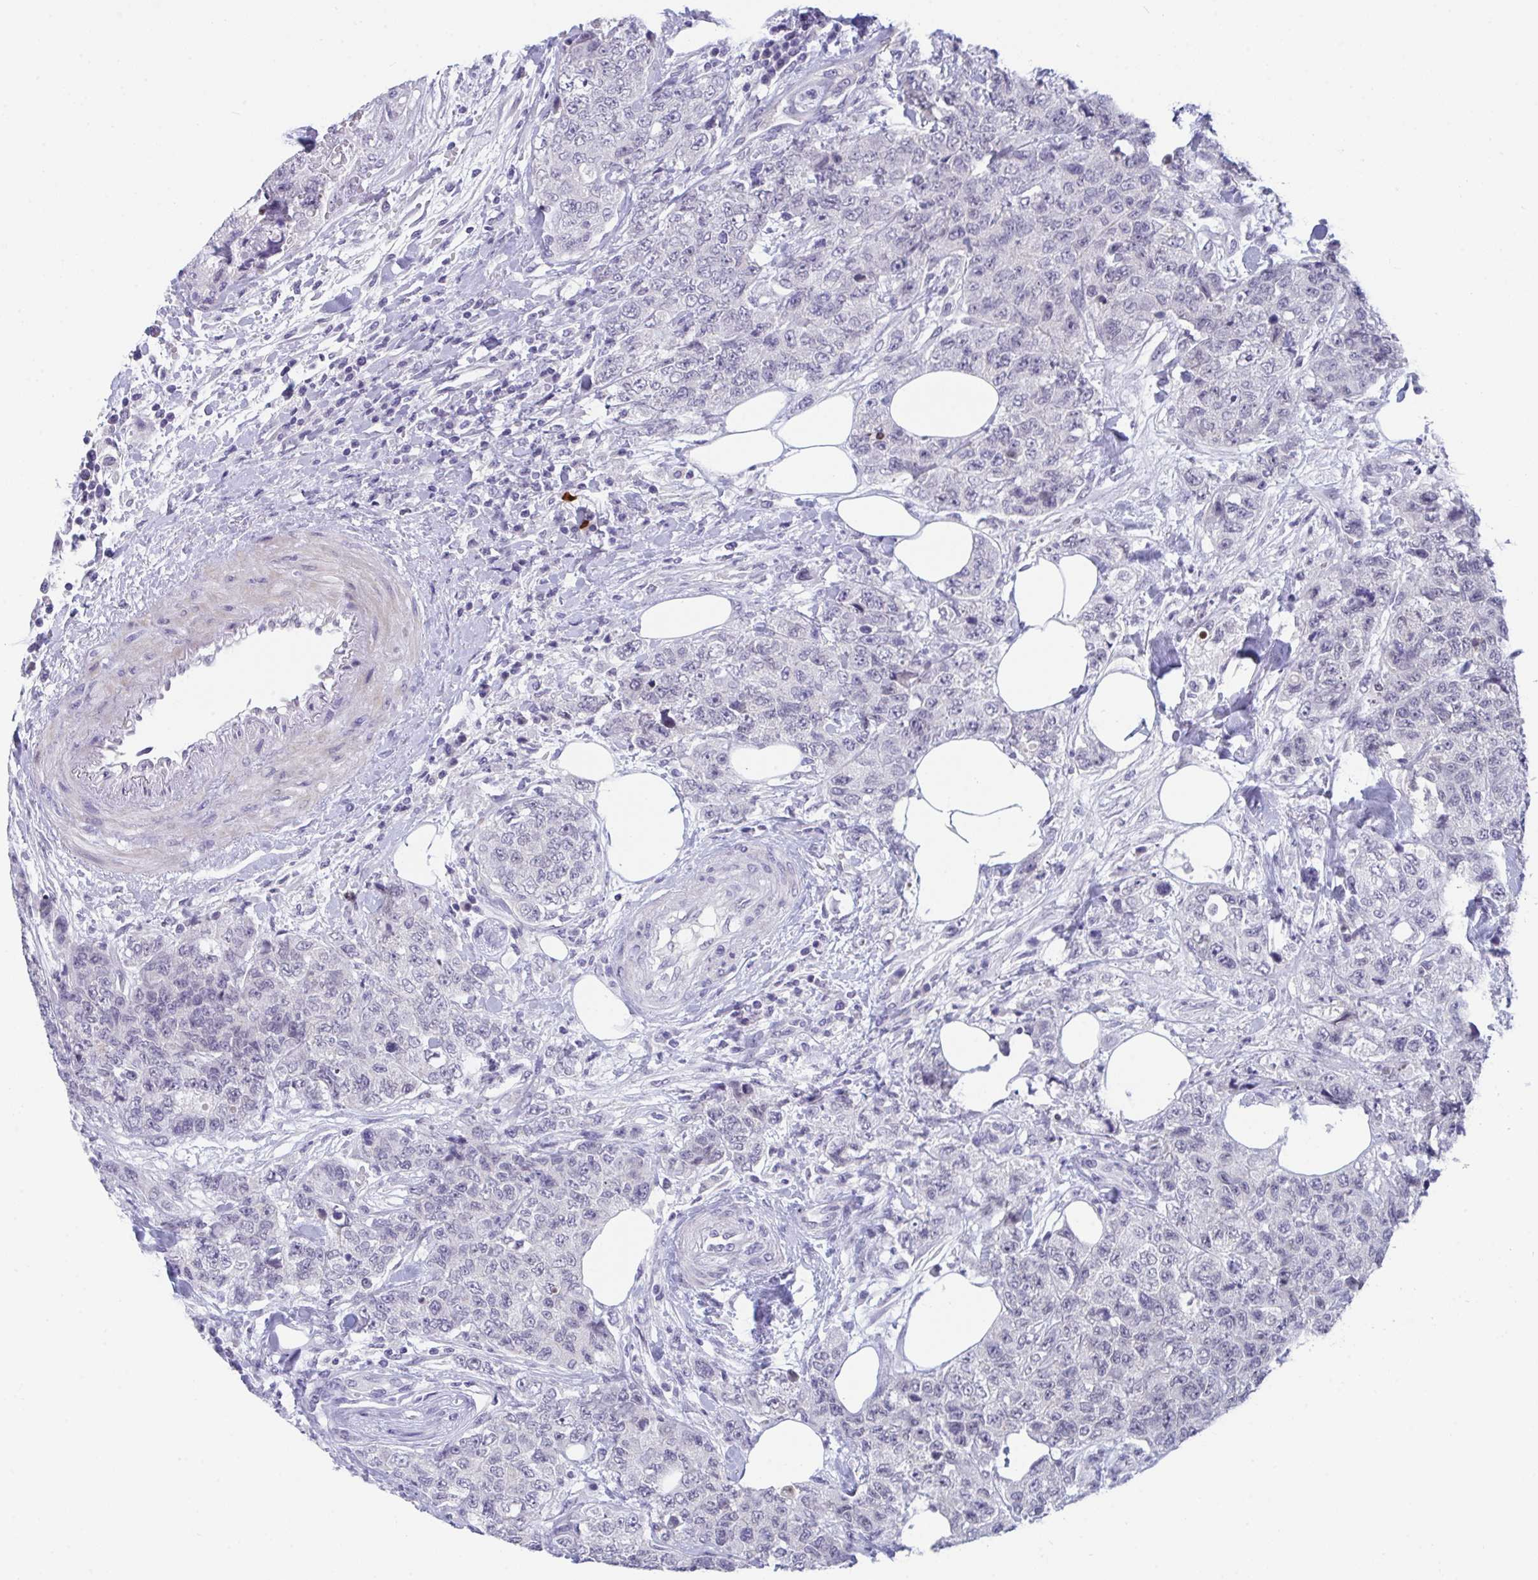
{"staining": {"intensity": "negative", "quantity": "none", "location": "none"}, "tissue": "urothelial cancer", "cell_type": "Tumor cells", "image_type": "cancer", "snomed": [{"axis": "morphology", "description": "Urothelial carcinoma, High grade"}, {"axis": "topography", "description": "Urinary bladder"}], "caption": "A histopathology image of high-grade urothelial carcinoma stained for a protein shows no brown staining in tumor cells. (DAB IHC, high magnification).", "gene": "BMAL2", "patient": {"sex": "female", "age": 78}}